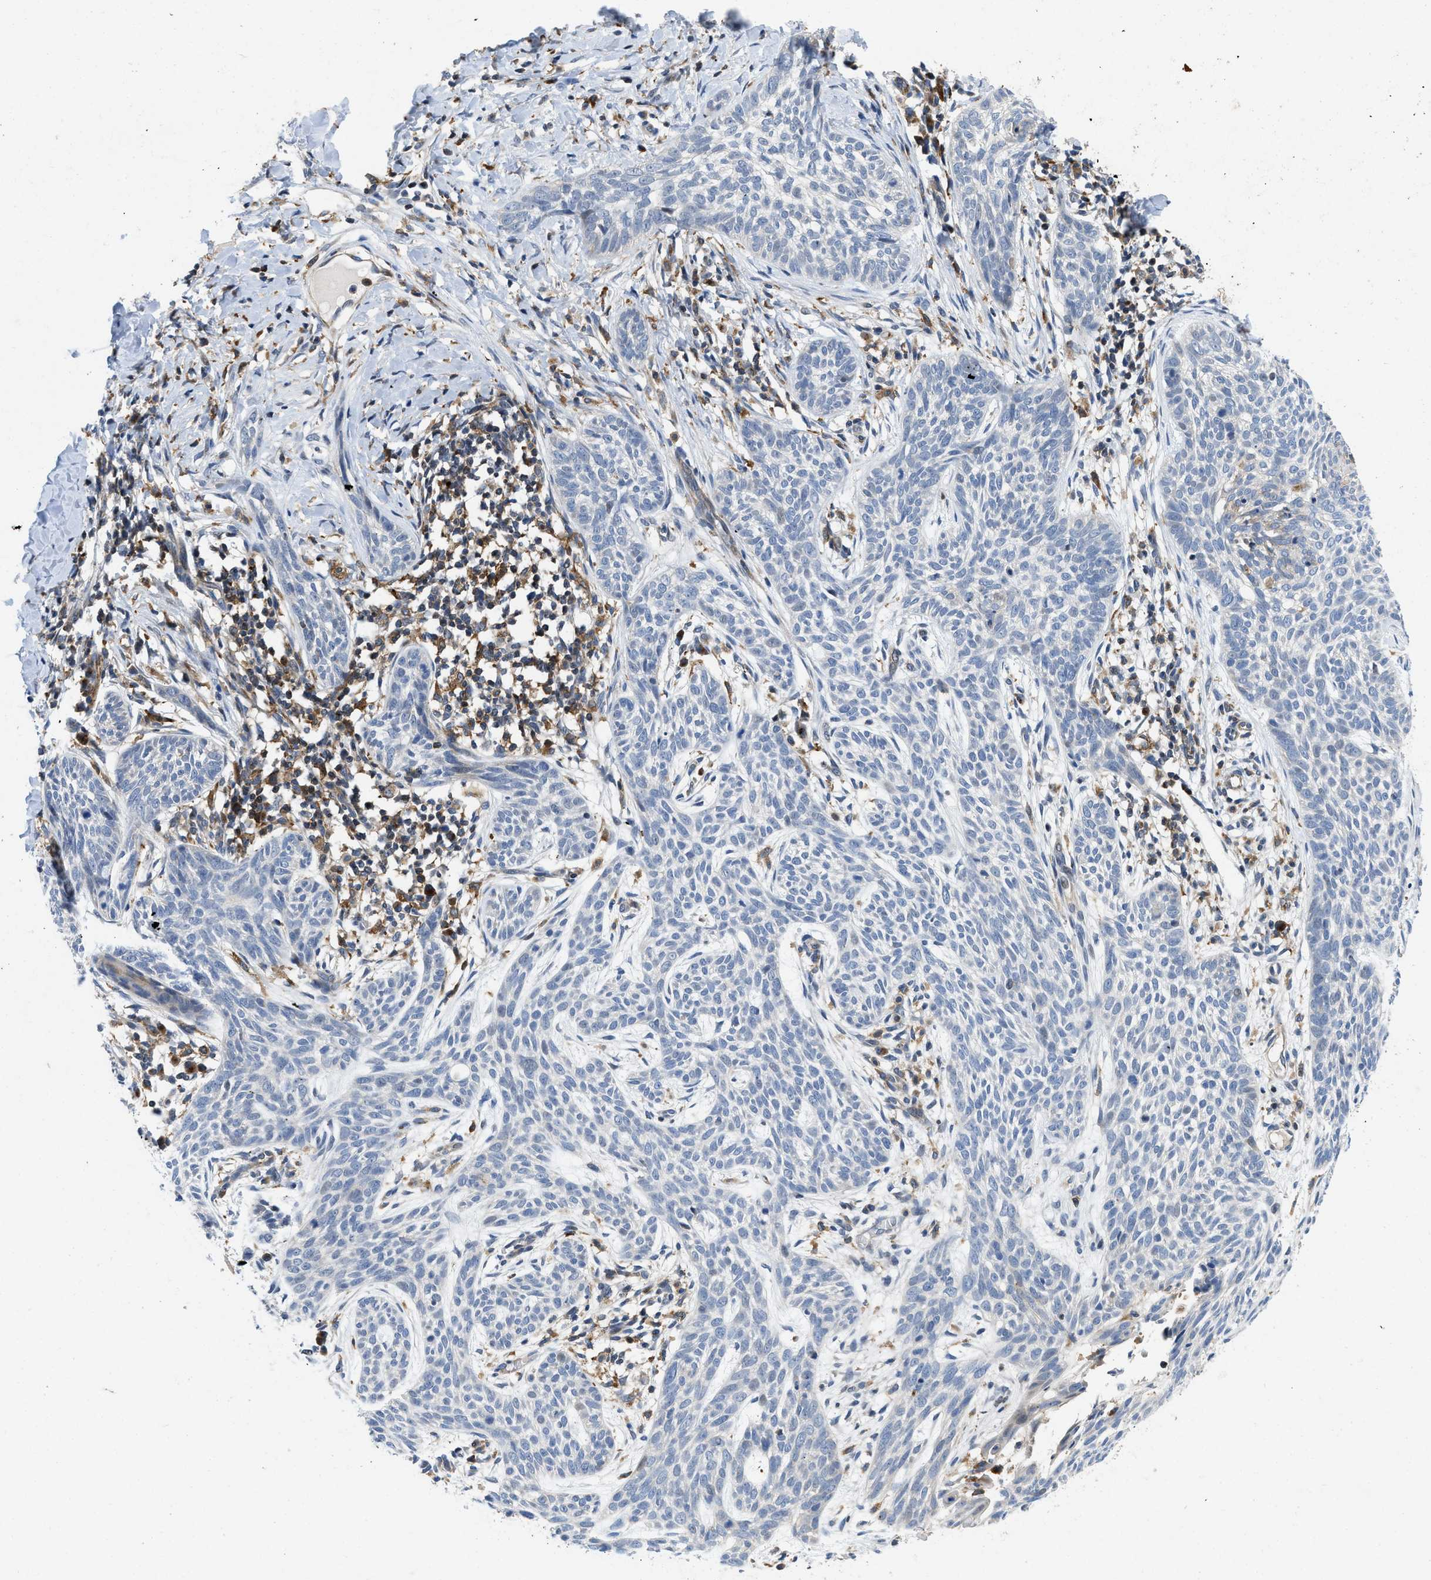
{"staining": {"intensity": "negative", "quantity": "none", "location": "none"}, "tissue": "skin cancer", "cell_type": "Tumor cells", "image_type": "cancer", "snomed": [{"axis": "morphology", "description": "Basal cell carcinoma"}, {"axis": "topography", "description": "Skin"}], "caption": "Skin basal cell carcinoma was stained to show a protein in brown. There is no significant expression in tumor cells. (Immunohistochemistry, brightfield microscopy, high magnification).", "gene": "ENPP4", "patient": {"sex": "female", "age": 59}}